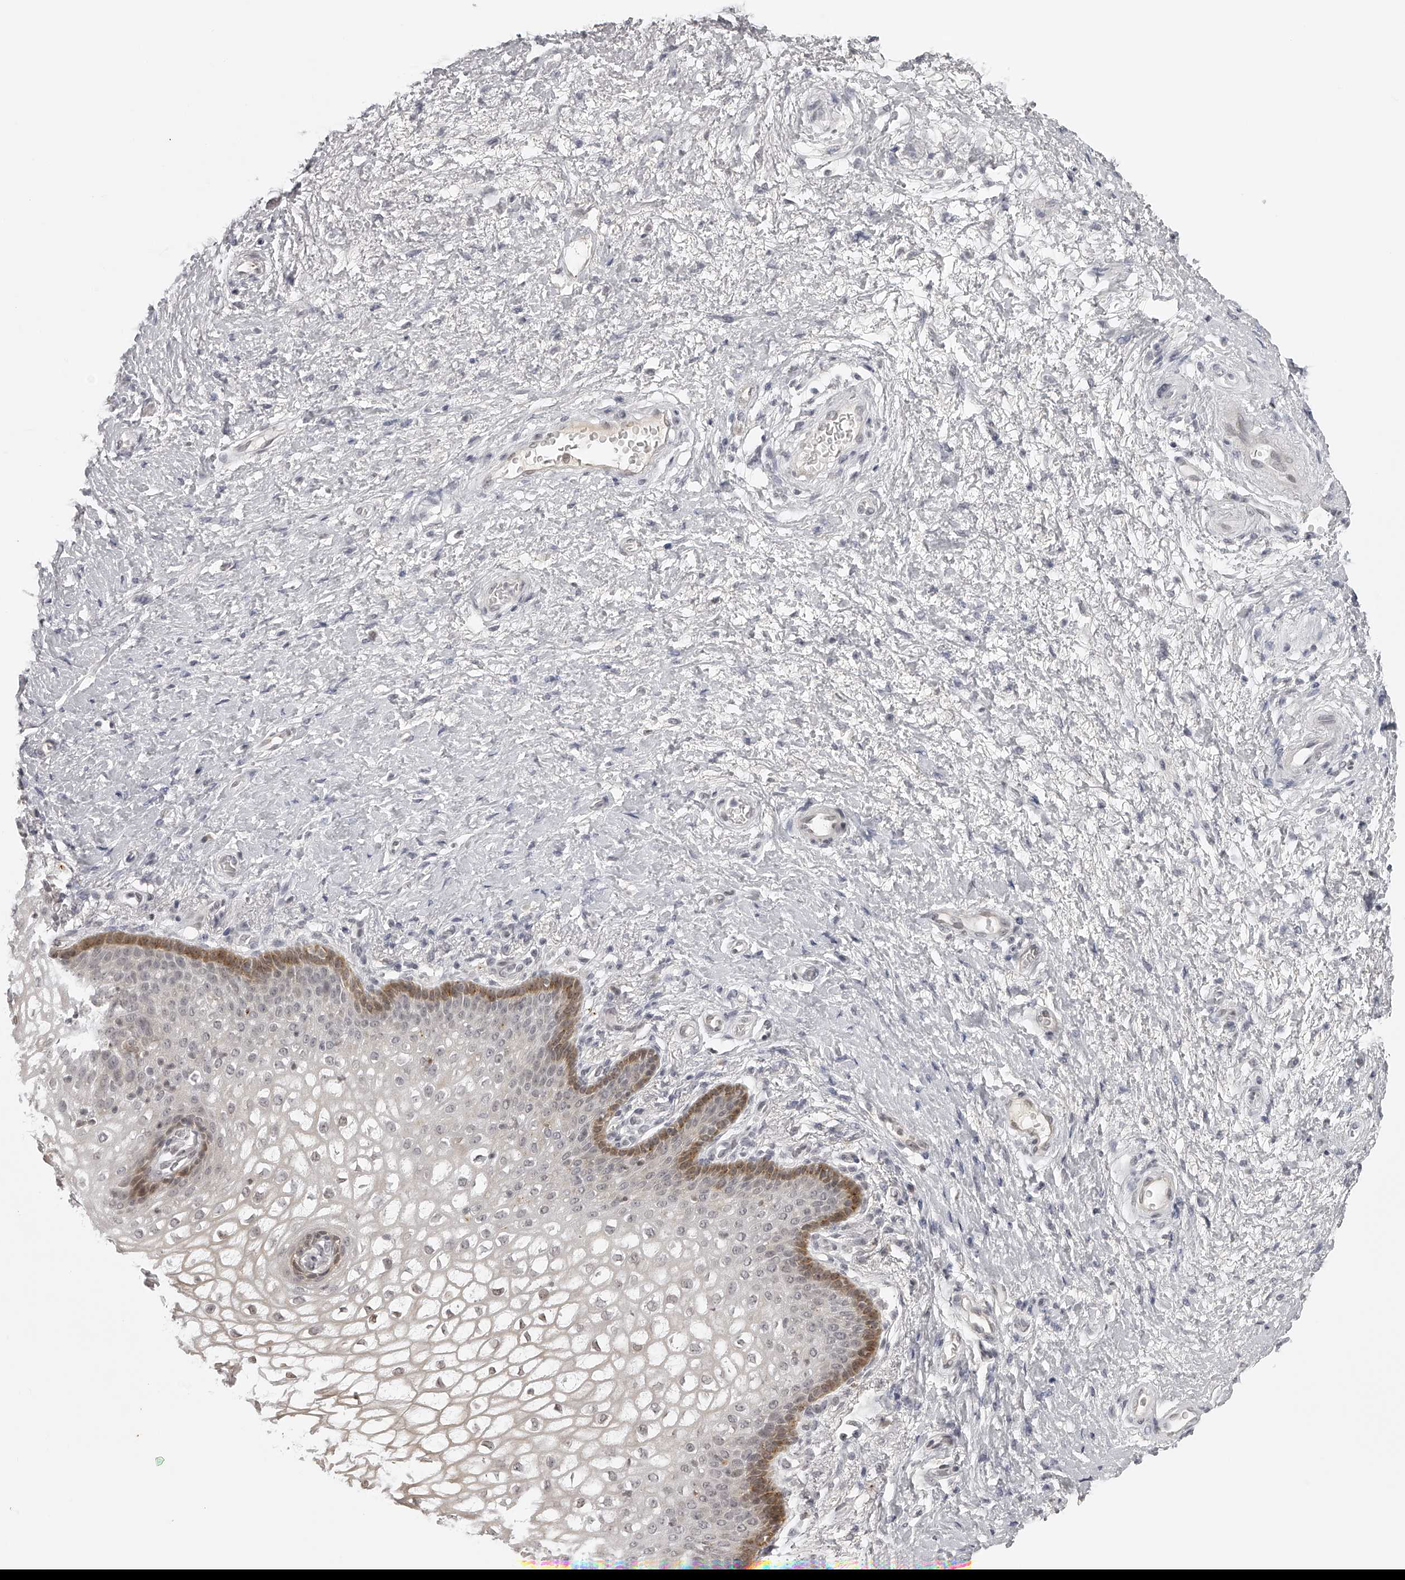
{"staining": {"intensity": "moderate", "quantity": "<25%", "location": "cytoplasmic/membranous,nuclear"}, "tissue": "vagina", "cell_type": "Squamous epithelial cells", "image_type": "normal", "snomed": [{"axis": "morphology", "description": "Normal tissue, NOS"}, {"axis": "topography", "description": "Vagina"}], "caption": "Squamous epithelial cells display low levels of moderate cytoplasmic/membranous,nuclear expression in about <25% of cells in normal human vagina.", "gene": "RNF220", "patient": {"sex": "female", "age": 60}}